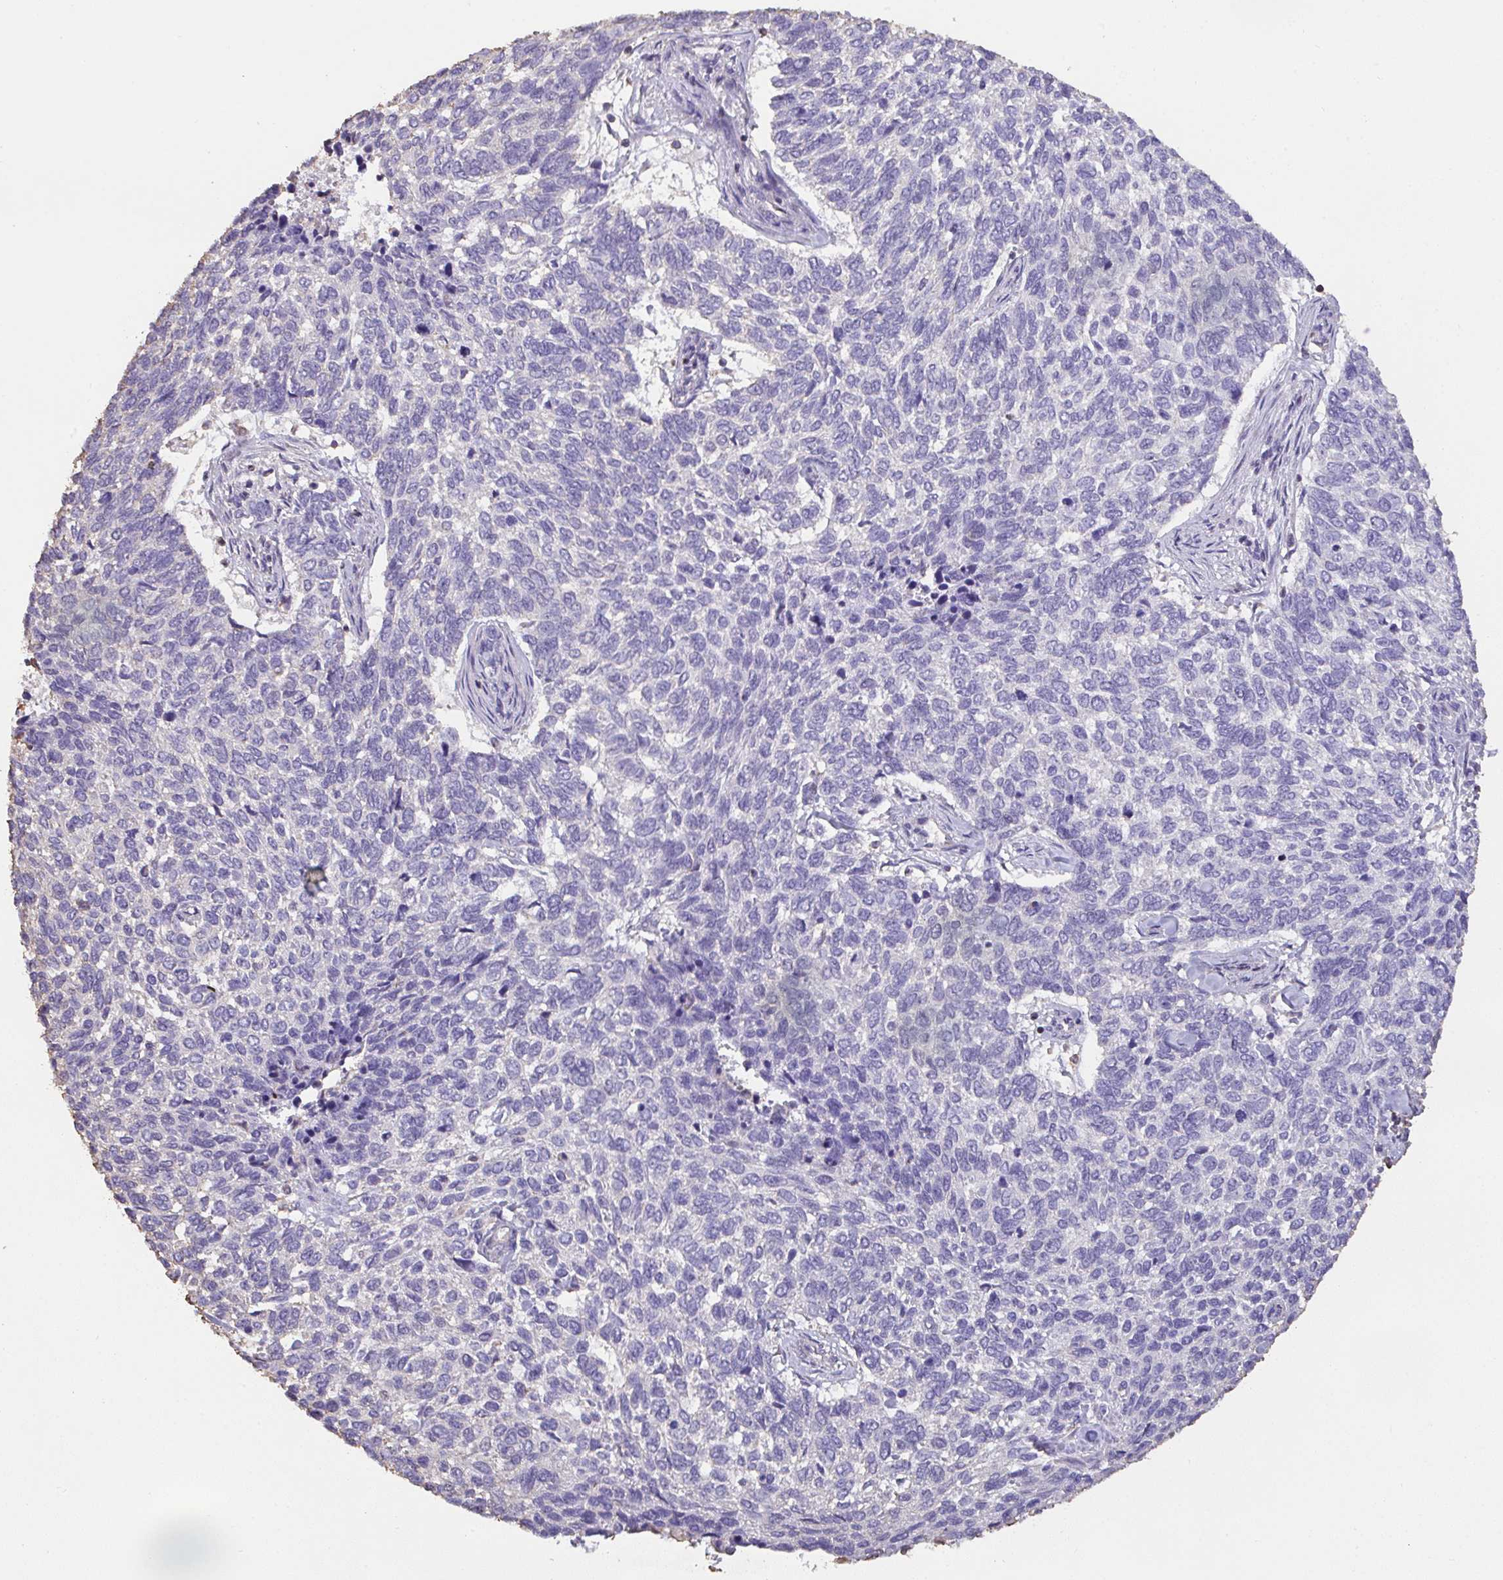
{"staining": {"intensity": "negative", "quantity": "none", "location": "none"}, "tissue": "skin cancer", "cell_type": "Tumor cells", "image_type": "cancer", "snomed": [{"axis": "morphology", "description": "Basal cell carcinoma"}, {"axis": "topography", "description": "Skin"}], "caption": "Human skin cancer stained for a protein using IHC shows no positivity in tumor cells.", "gene": "IL23R", "patient": {"sex": "female", "age": 65}}